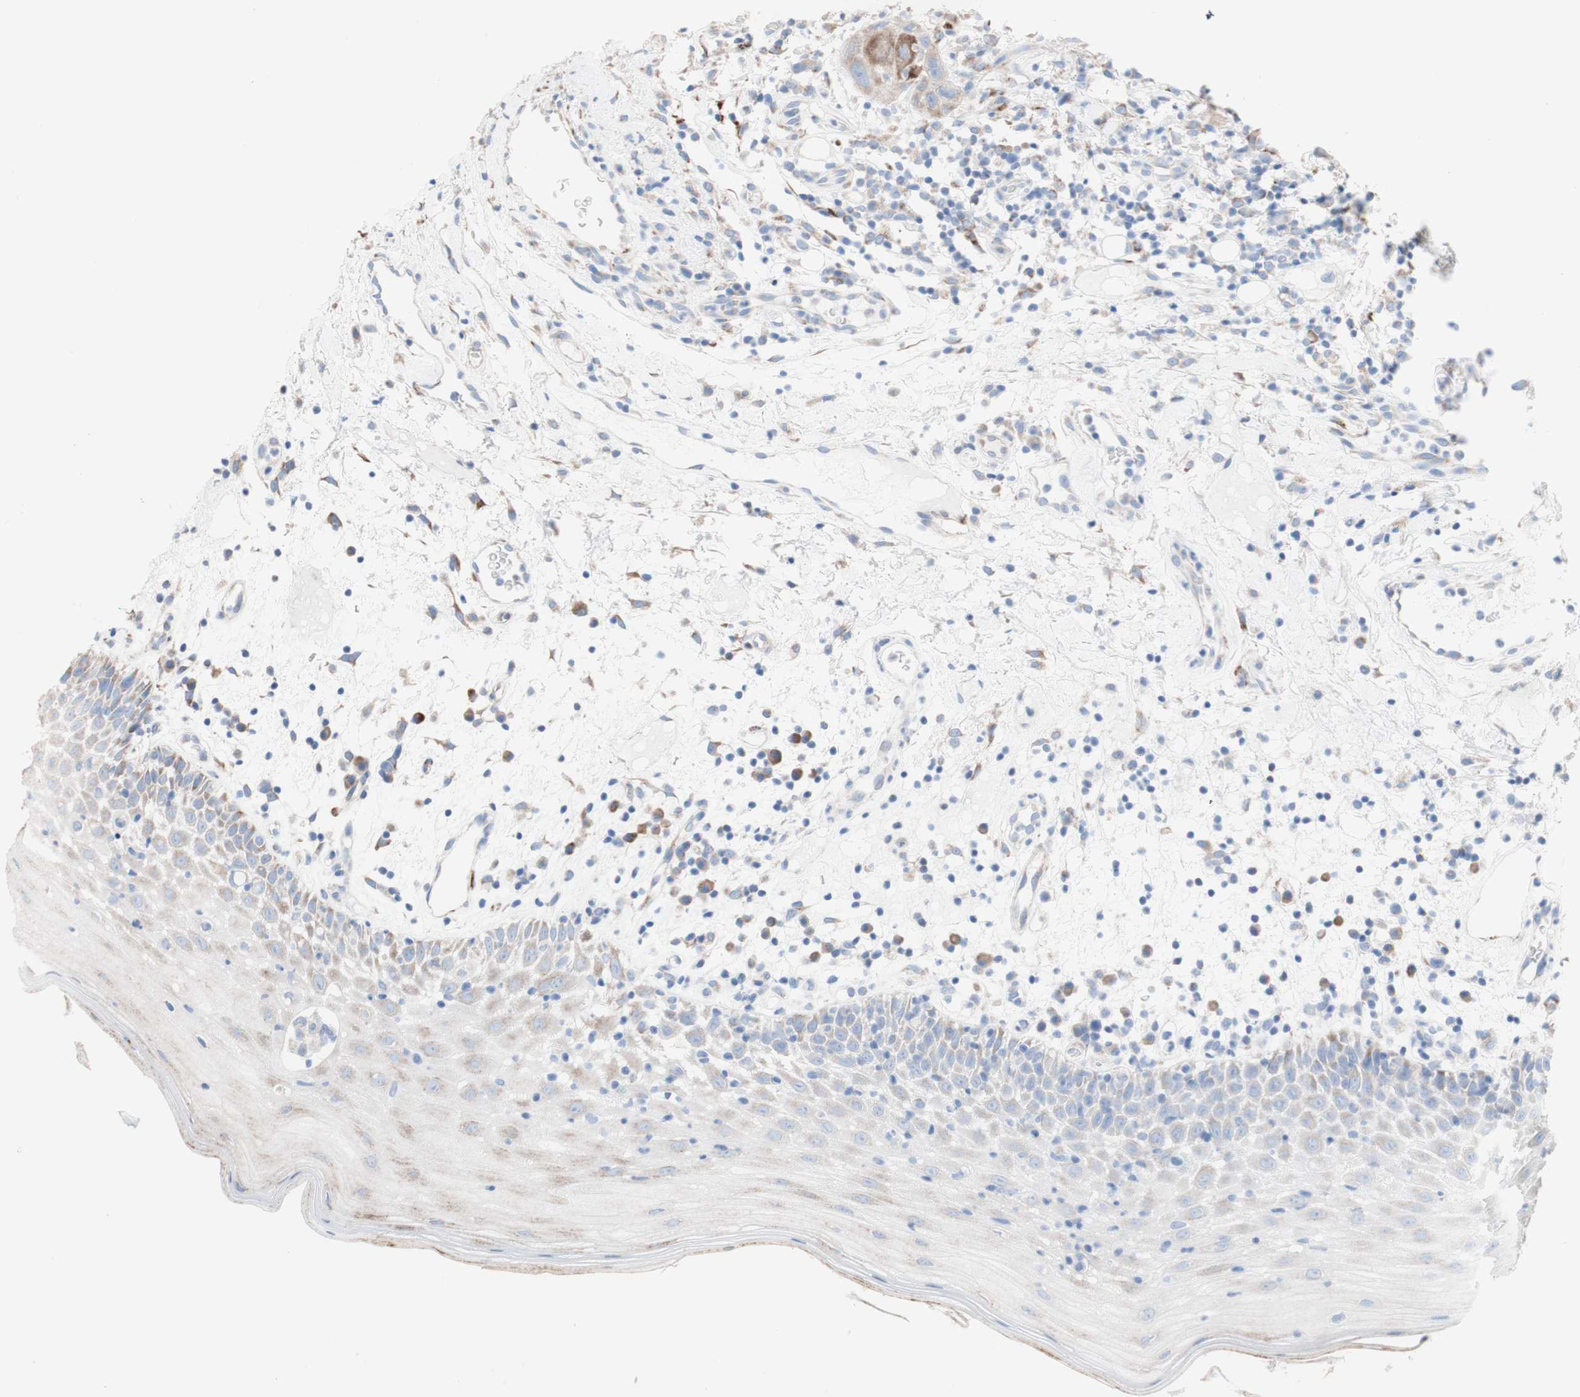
{"staining": {"intensity": "weak", "quantity": "<25%", "location": "cytoplasmic/membranous"}, "tissue": "oral mucosa", "cell_type": "Squamous epithelial cells", "image_type": "normal", "snomed": [{"axis": "morphology", "description": "Normal tissue, NOS"}, {"axis": "morphology", "description": "Squamous cell carcinoma, NOS"}, {"axis": "topography", "description": "Skeletal muscle"}, {"axis": "topography", "description": "Oral tissue"}], "caption": "Benign oral mucosa was stained to show a protein in brown. There is no significant positivity in squamous epithelial cells. (Stains: DAB (3,3'-diaminobenzidine) immunohistochemistry with hematoxylin counter stain, Microscopy: brightfield microscopy at high magnification).", "gene": "AGPAT5", "patient": {"sex": "male", "age": 71}}